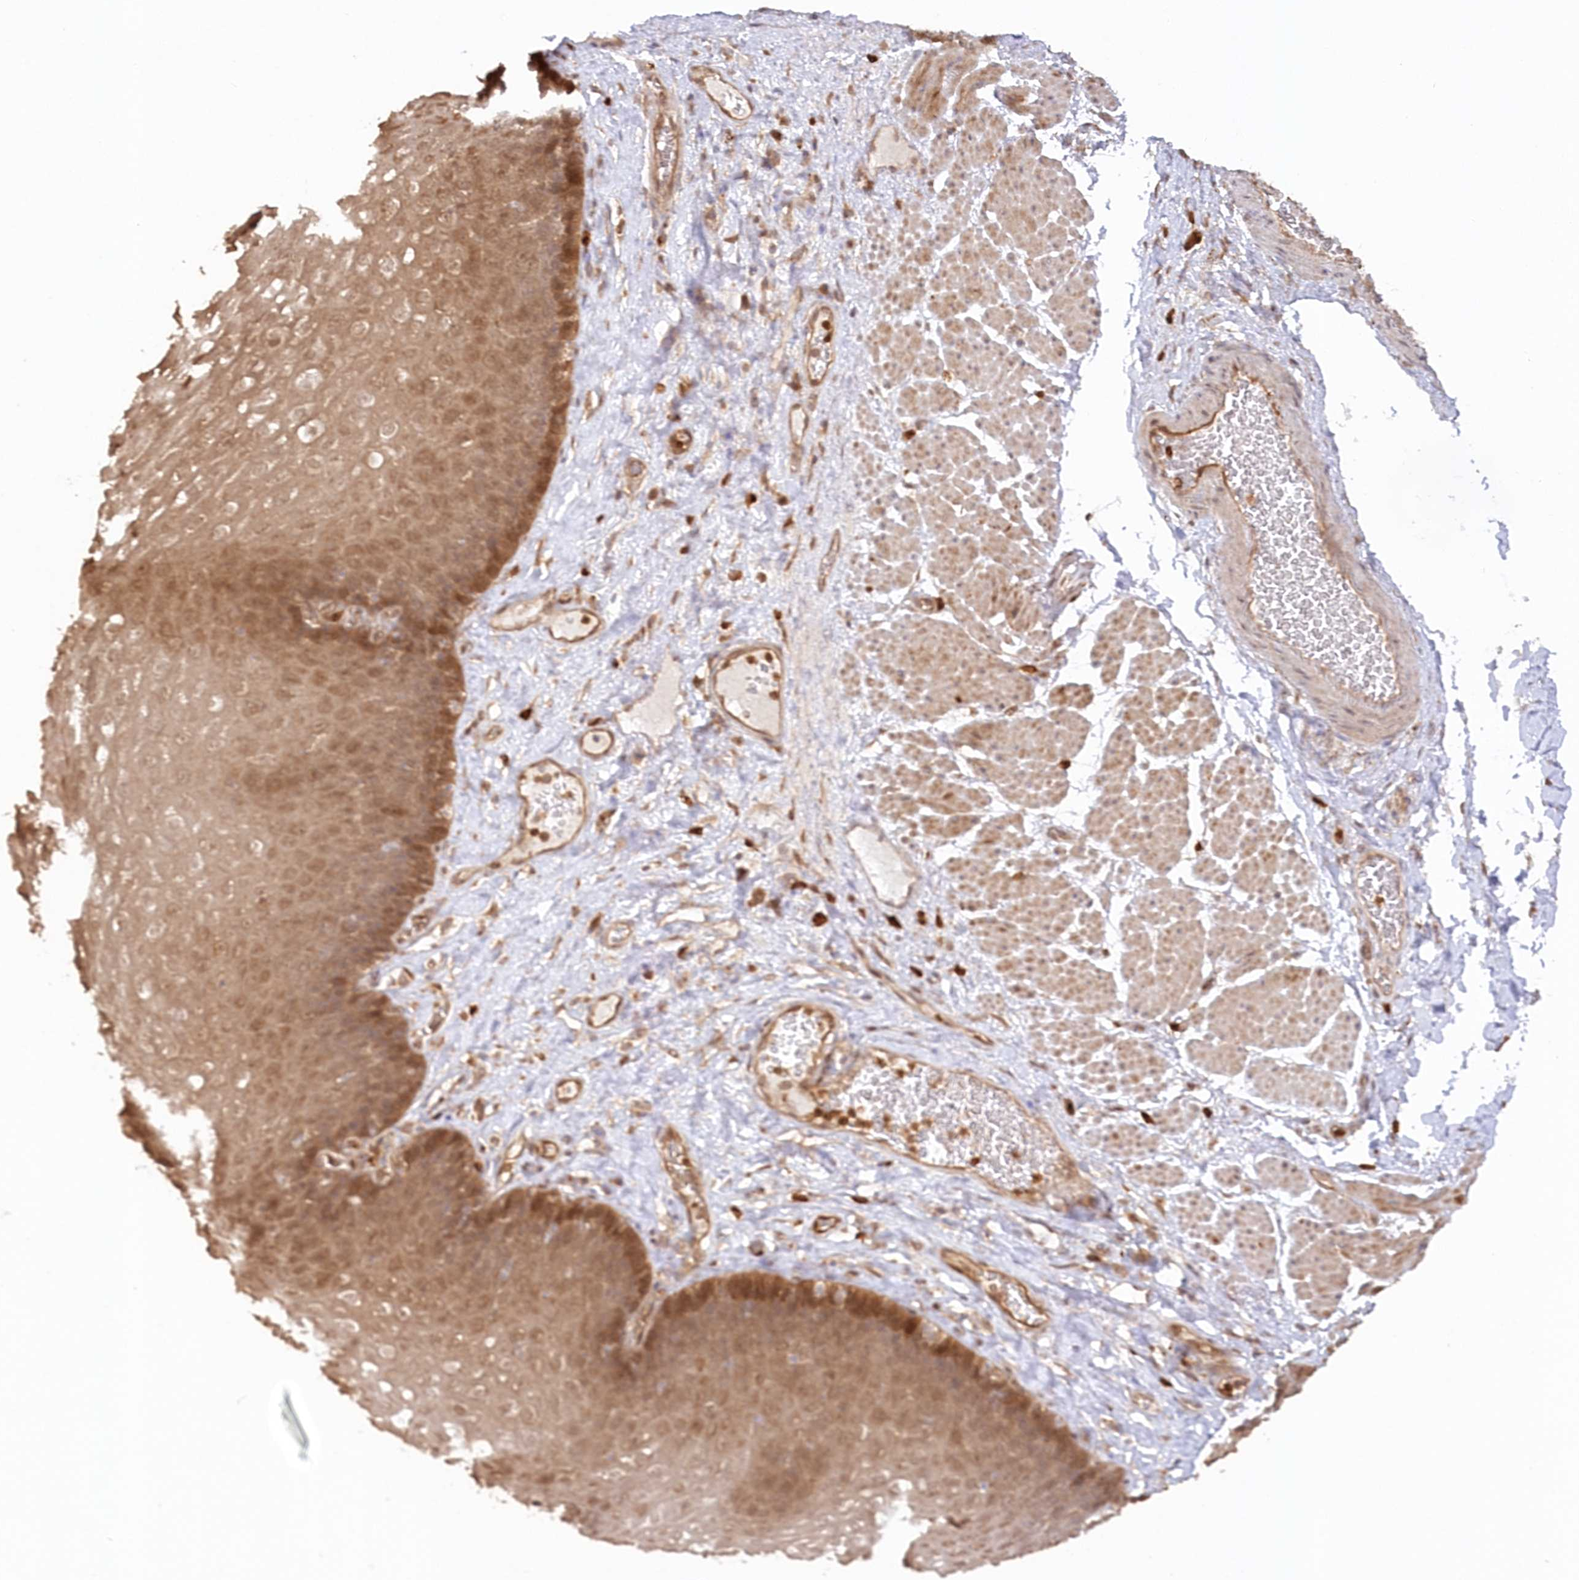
{"staining": {"intensity": "moderate", "quantity": ">75%", "location": "cytoplasmic/membranous,nuclear"}, "tissue": "esophagus", "cell_type": "Squamous epithelial cells", "image_type": "normal", "snomed": [{"axis": "morphology", "description": "Normal tissue, NOS"}, {"axis": "topography", "description": "Esophagus"}], "caption": "Approximately >75% of squamous epithelial cells in unremarkable esophagus show moderate cytoplasmic/membranous,nuclear protein expression as visualized by brown immunohistochemical staining.", "gene": "GBE1", "patient": {"sex": "female", "age": 66}}